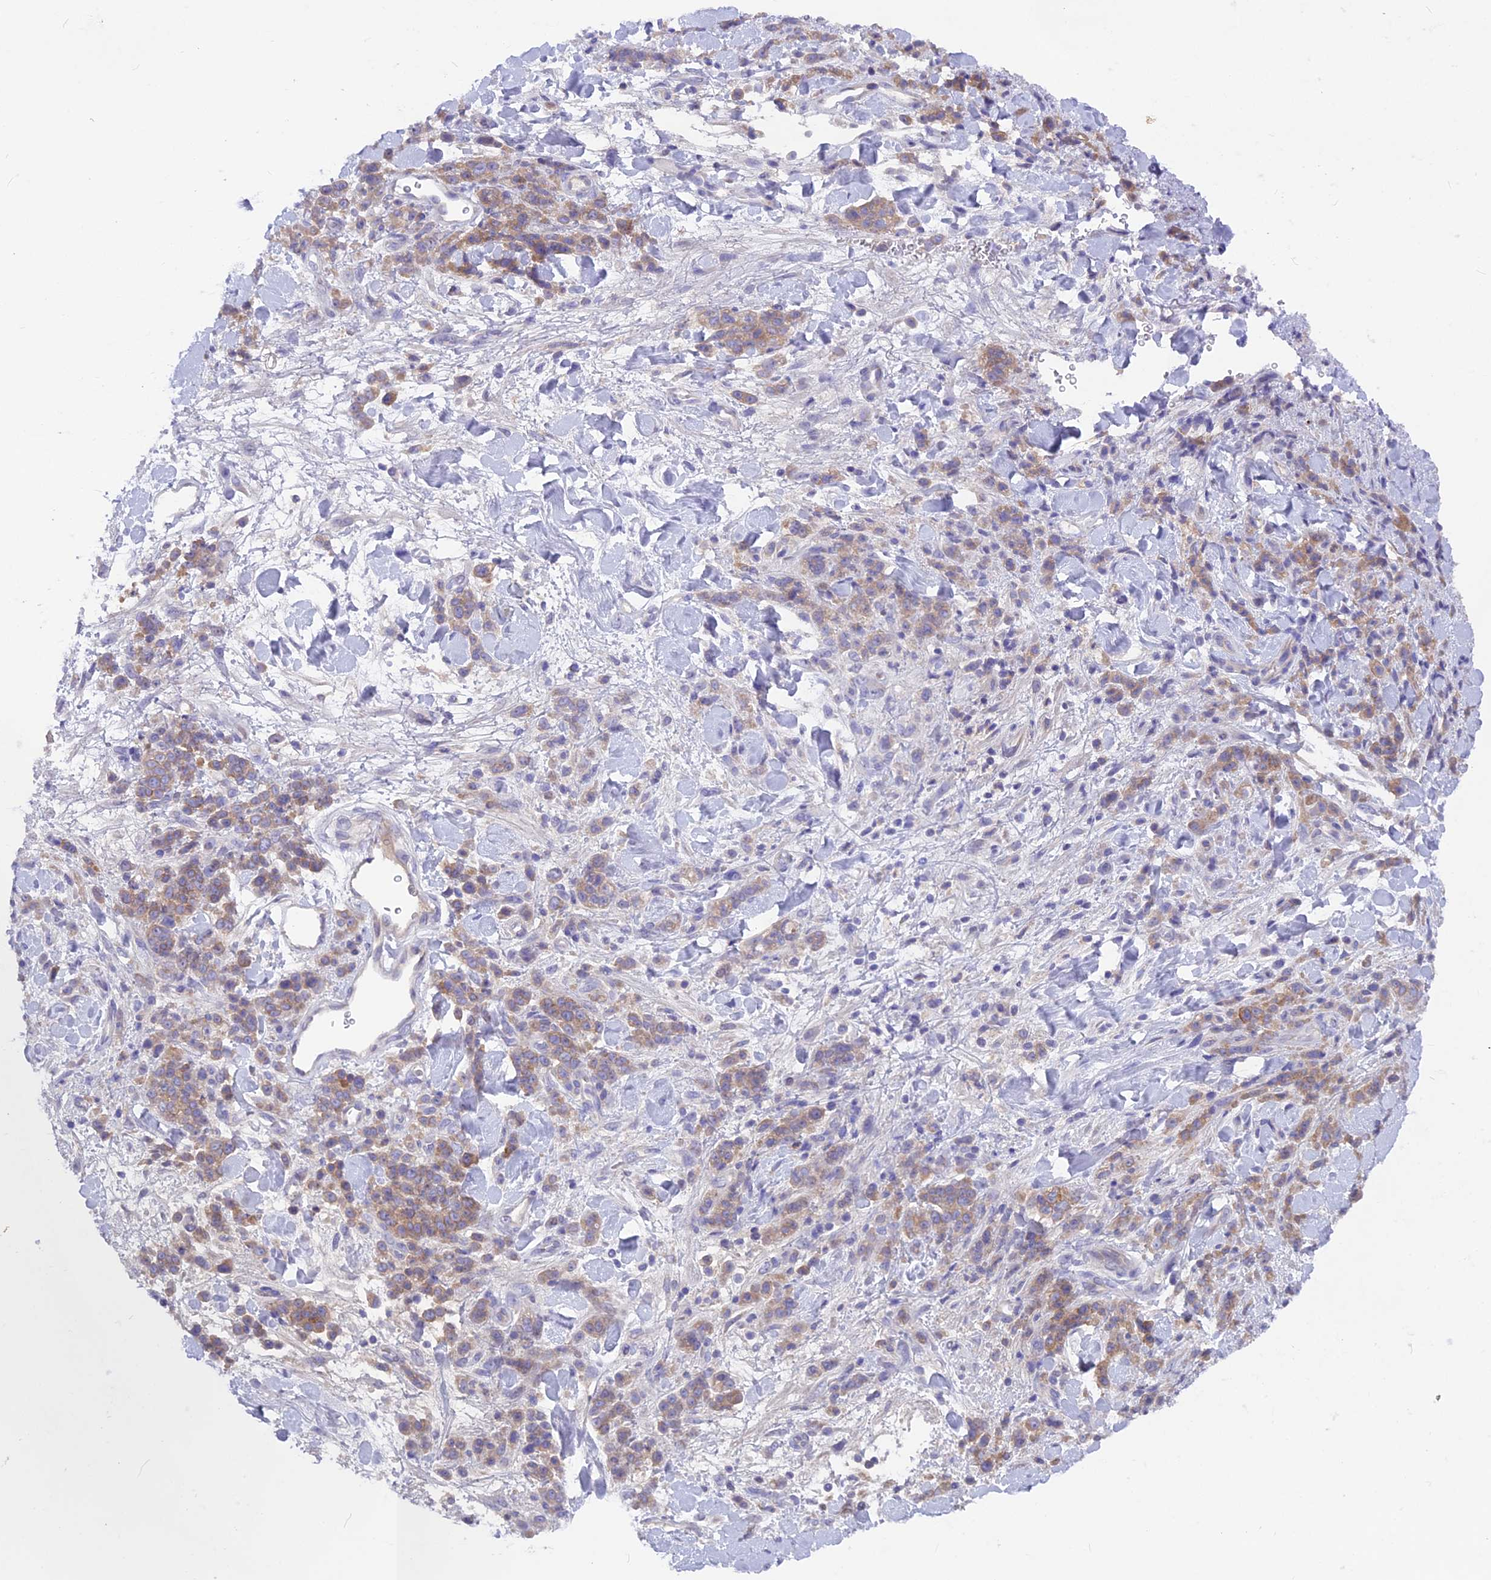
{"staining": {"intensity": "moderate", "quantity": "25%-75%", "location": "cytoplasmic/membranous"}, "tissue": "stomach cancer", "cell_type": "Tumor cells", "image_type": "cancer", "snomed": [{"axis": "morphology", "description": "Normal tissue, NOS"}, {"axis": "morphology", "description": "Adenocarcinoma, NOS"}, {"axis": "topography", "description": "Stomach"}], "caption": "Protein expression analysis of stomach adenocarcinoma demonstrates moderate cytoplasmic/membranous staining in about 25%-75% of tumor cells. (Stains: DAB in brown, nuclei in blue, Microscopy: brightfield microscopy at high magnification).", "gene": "PZP", "patient": {"sex": "male", "age": 82}}